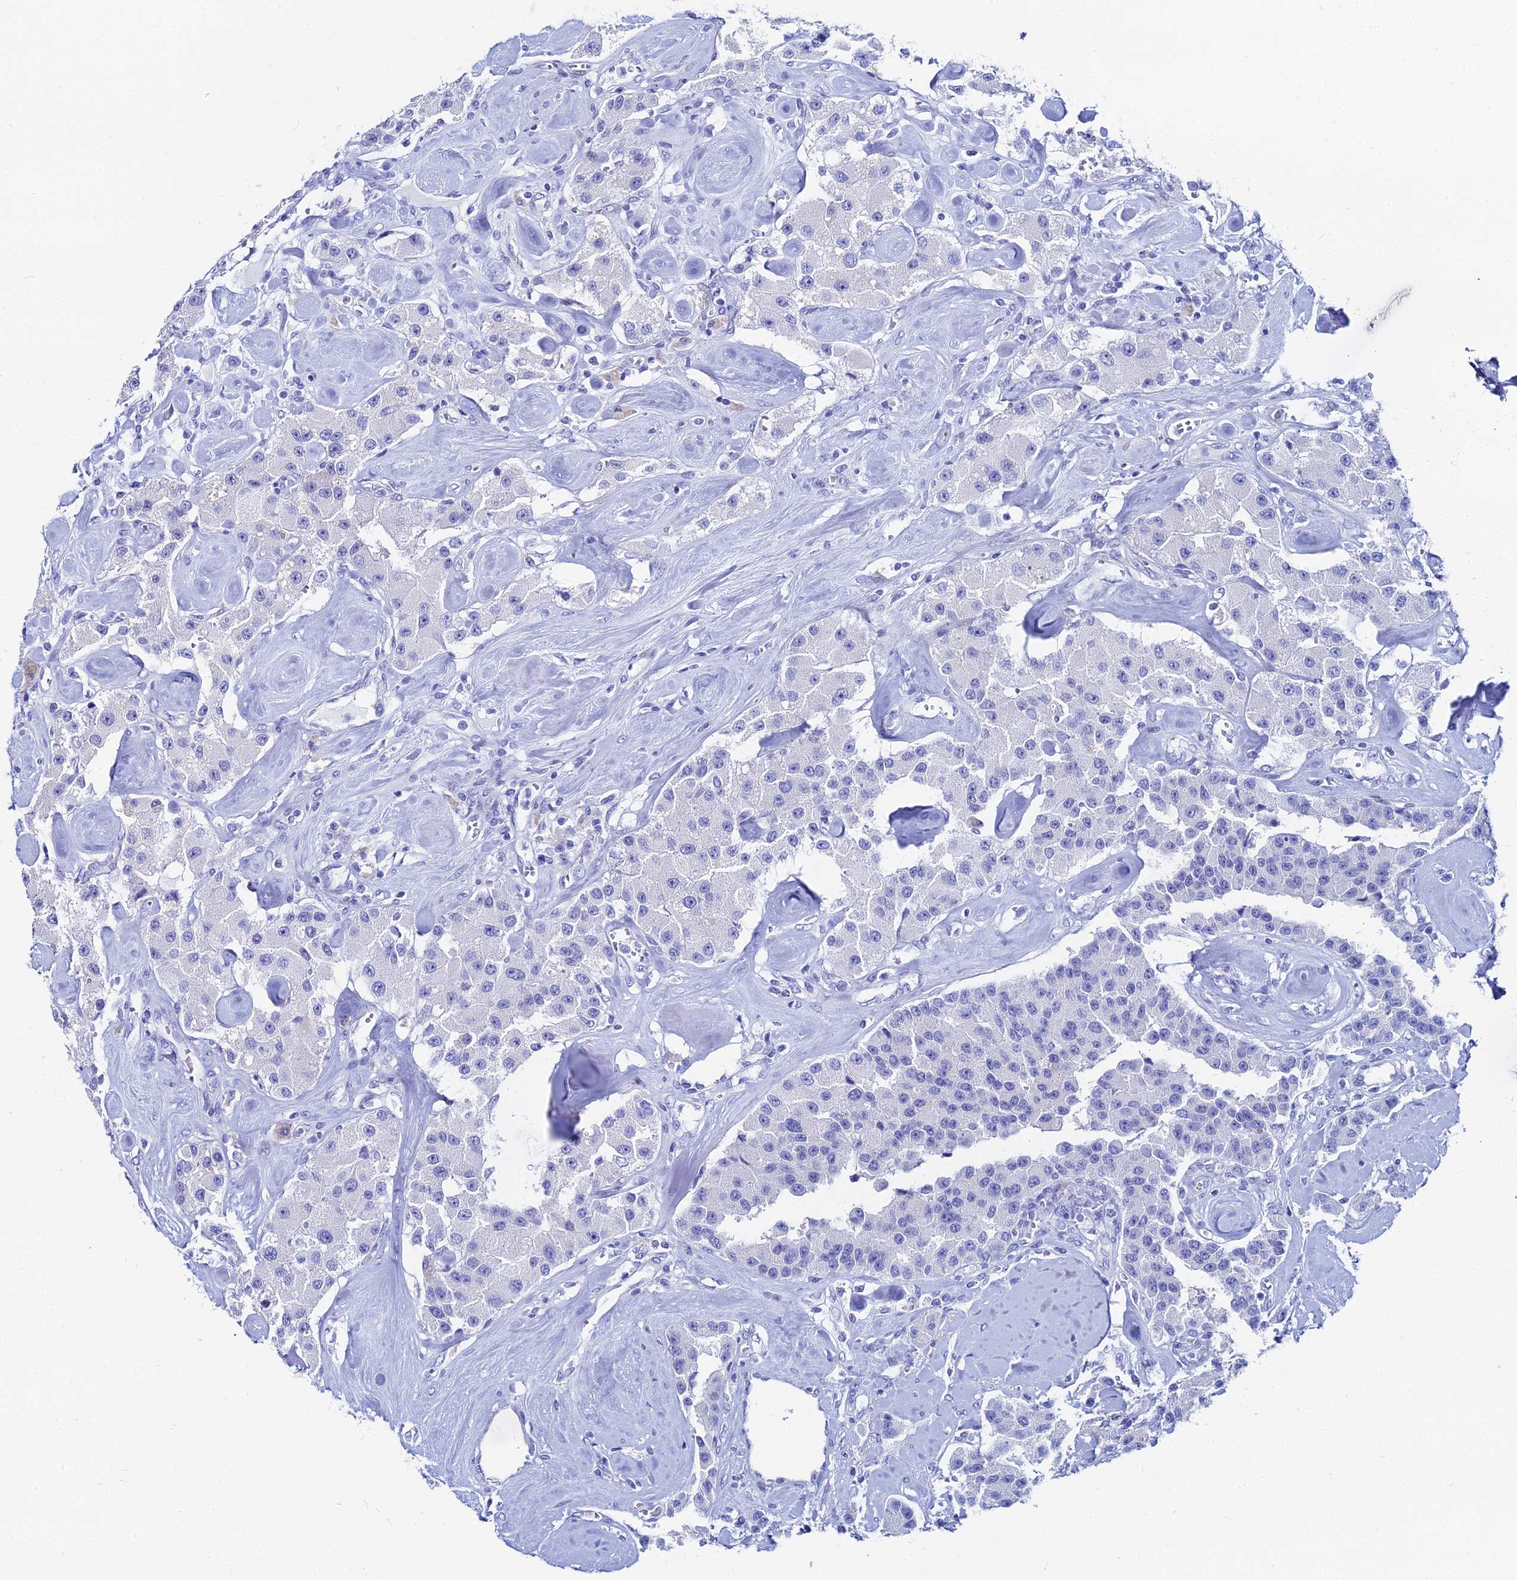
{"staining": {"intensity": "negative", "quantity": "none", "location": "none"}, "tissue": "carcinoid", "cell_type": "Tumor cells", "image_type": "cancer", "snomed": [{"axis": "morphology", "description": "Carcinoid, malignant, NOS"}, {"axis": "topography", "description": "Pancreas"}], "caption": "Immunohistochemistry (IHC) micrograph of neoplastic tissue: human carcinoid stained with DAB reveals no significant protein positivity in tumor cells.", "gene": "HSPA1L", "patient": {"sex": "male", "age": 41}}